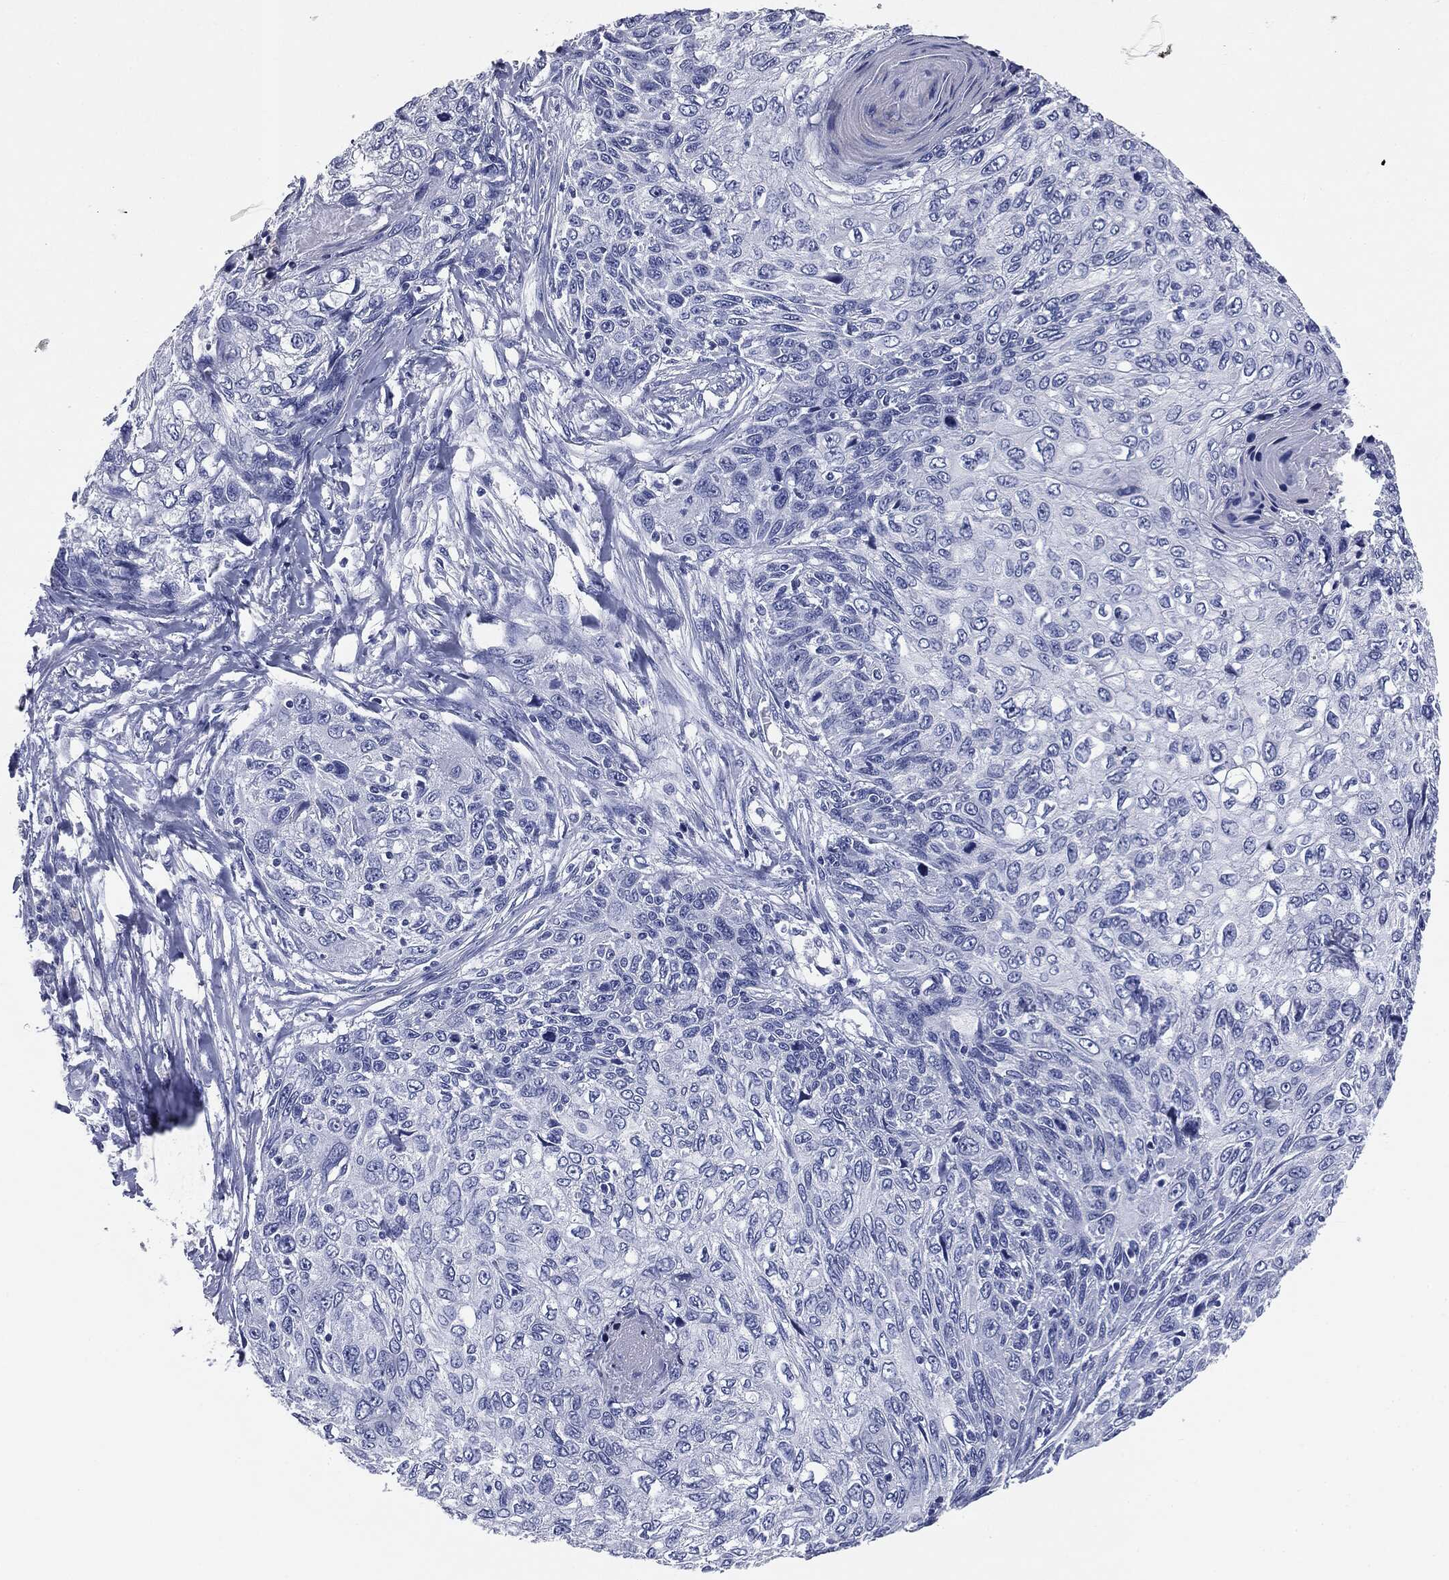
{"staining": {"intensity": "negative", "quantity": "none", "location": "none"}, "tissue": "skin cancer", "cell_type": "Tumor cells", "image_type": "cancer", "snomed": [{"axis": "morphology", "description": "Squamous cell carcinoma, NOS"}, {"axis": "topography", "description": "Skin"}], "caption": "A histopathology image of skin cancer (squamous cell carcinoma) stained for a protein reveals no brown staining in tumor cells.", "gene": "ATP2A1", "patient": {"sex": "male", "age": 92}}